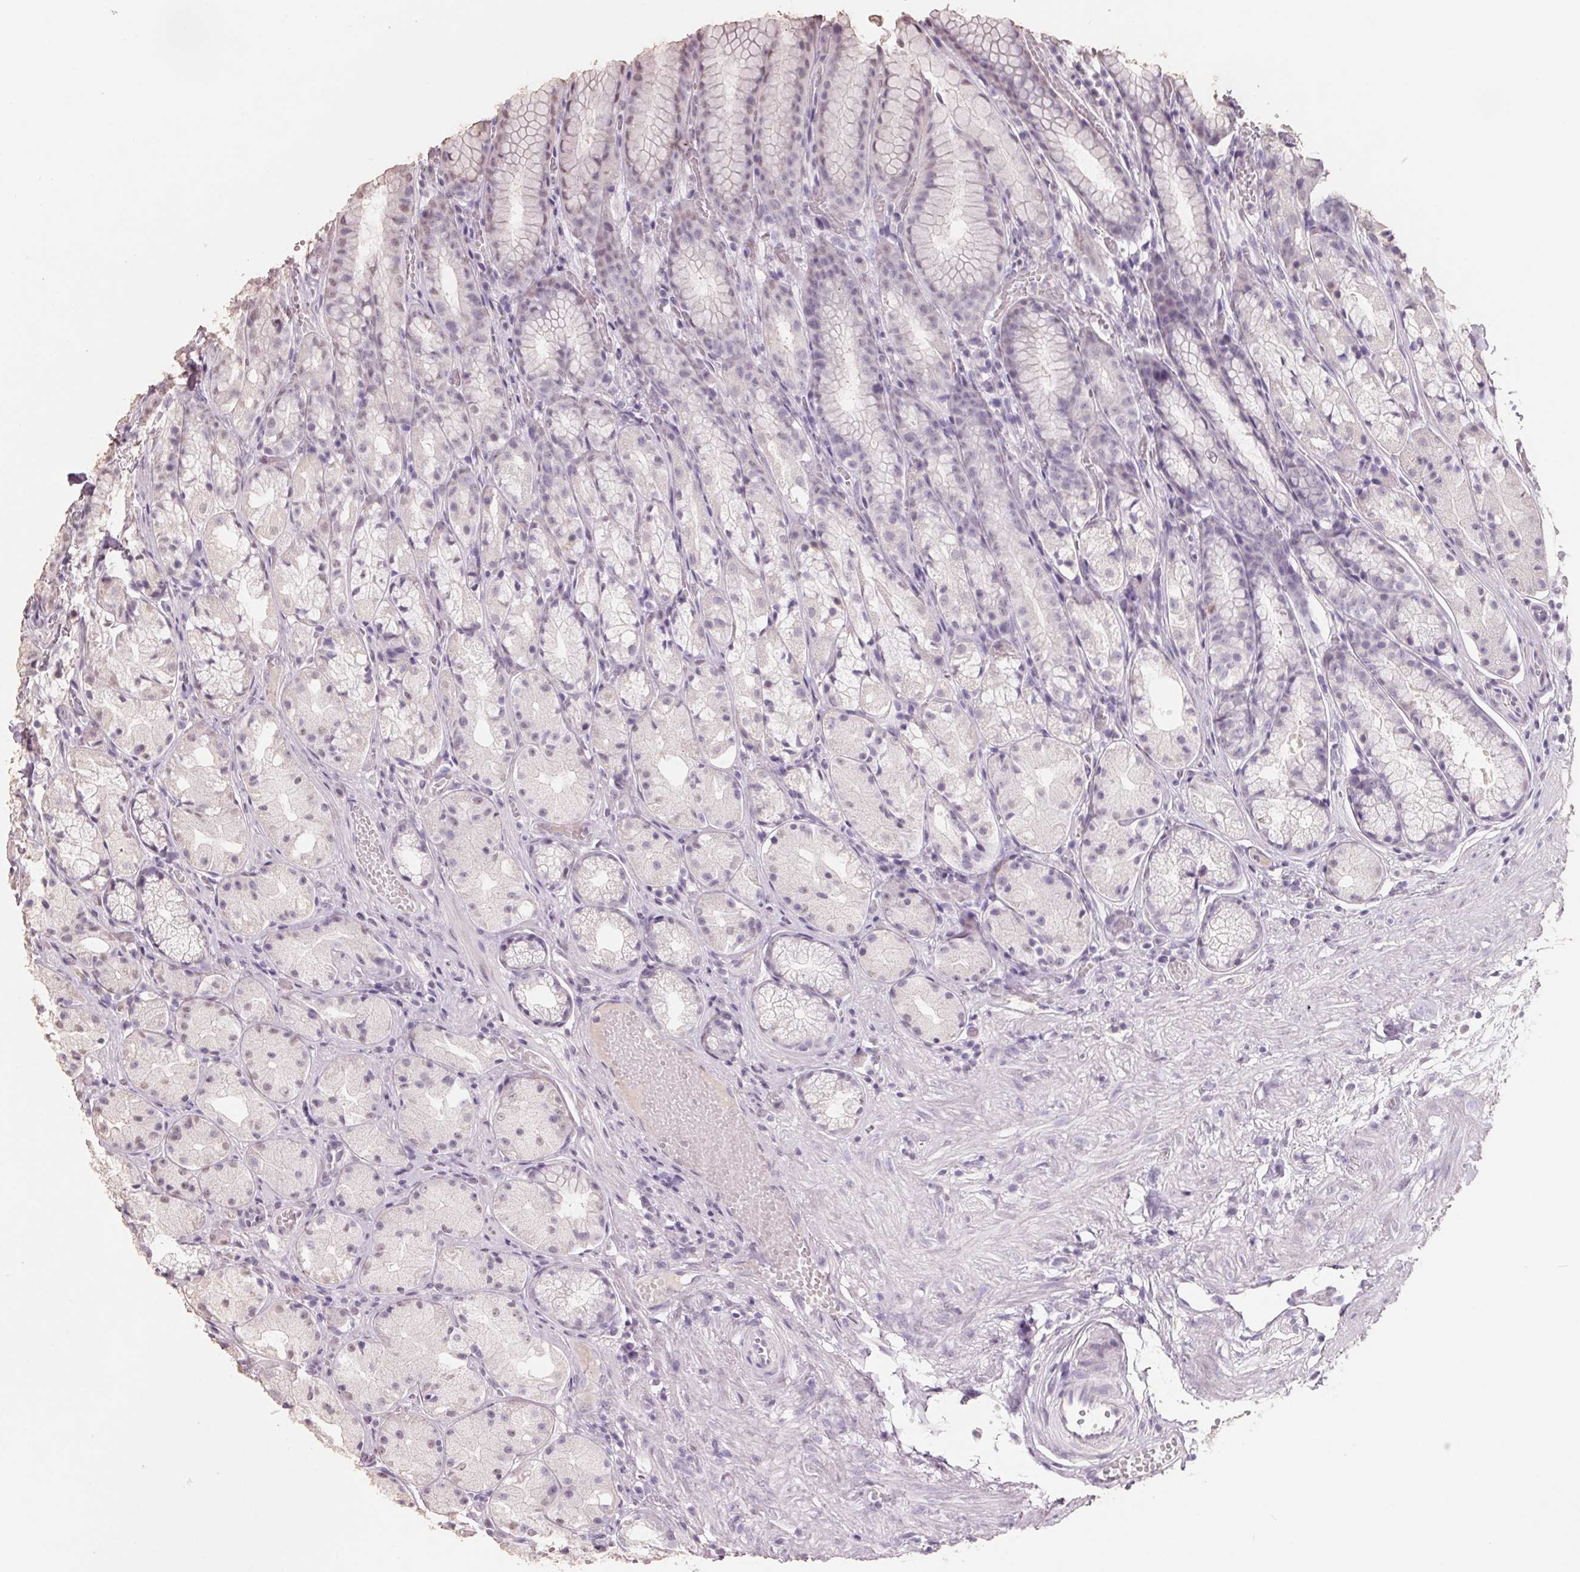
{"staining": {"intensity": "weak", "quantity": "<25%", "location": "nuclear"}, "tissue": "stomach", "cell_type": "Glandular cells", "image_type": "normal", "snomed": [{"axis": "morphology", "description": "Normal tissue, NOS"}, {"axis": "topography", "description": "Stomach"}], "caption": "Image shows no significant protein staining in glandular cells of unremarkable stomach.", "gene": "FTCD", "patient": {"sex": "male", "age": 70}}